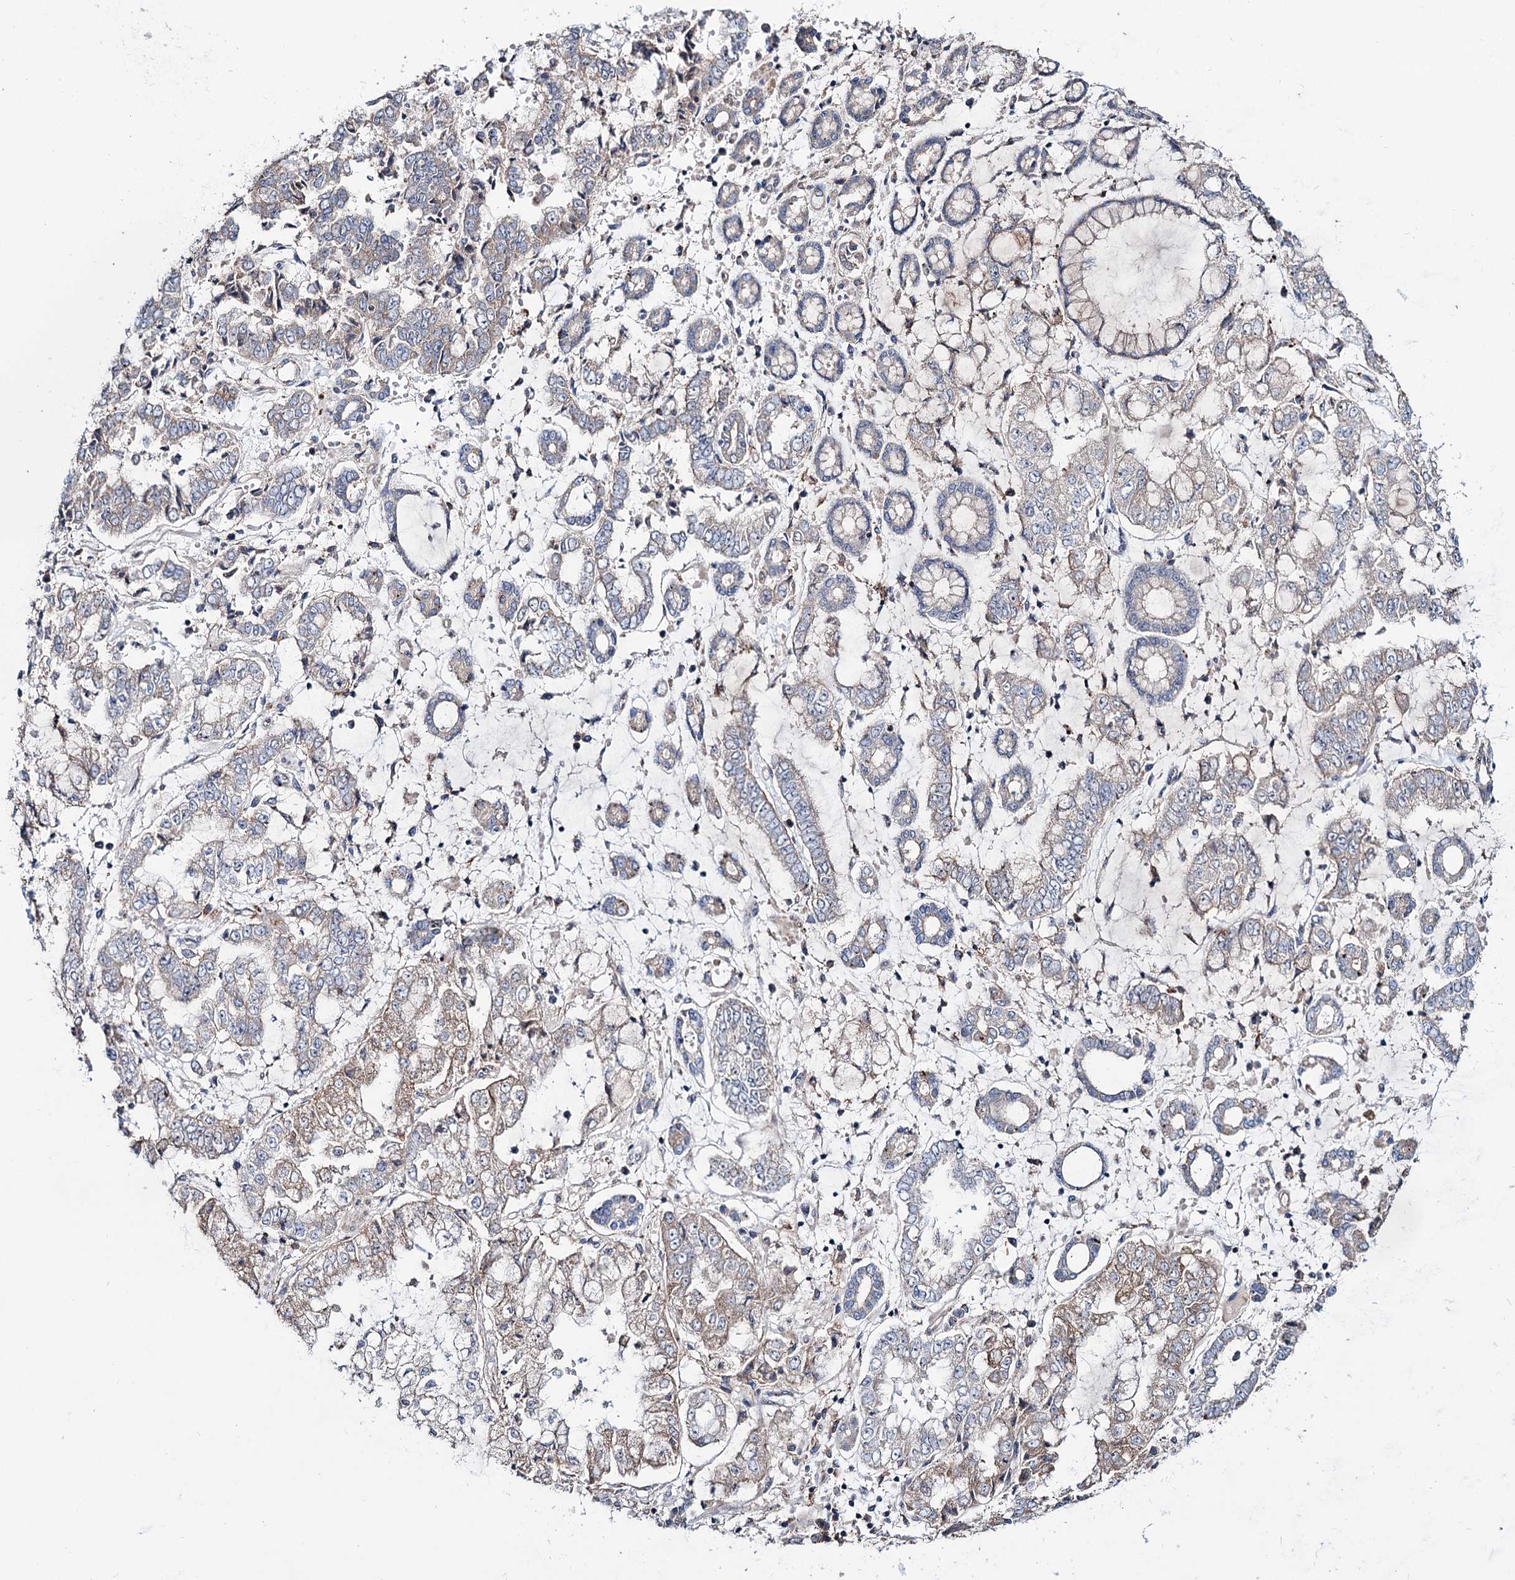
{"staining": {"intensity": "weak", "quantity": "<25%", "location": "cytoplasmic/membranous"}, "tissue": "stomach cancer", "cell_type": "Tumor cells", "image_type": "cancer", "snomed": [{"axis": "morphology", "description": "Adenocarcinoma, NOS"}, {"axis": "topography", "description": "Stomach"}], "caption": "An immunohistochemistry (IHC) photomicrograph of stomach adenocarcinoma is shown. There is no staining in tumor cells of stomach adenocarcinoma.", "gene": "SEC24A", "patient": {"sex": "male", "age": 76}}